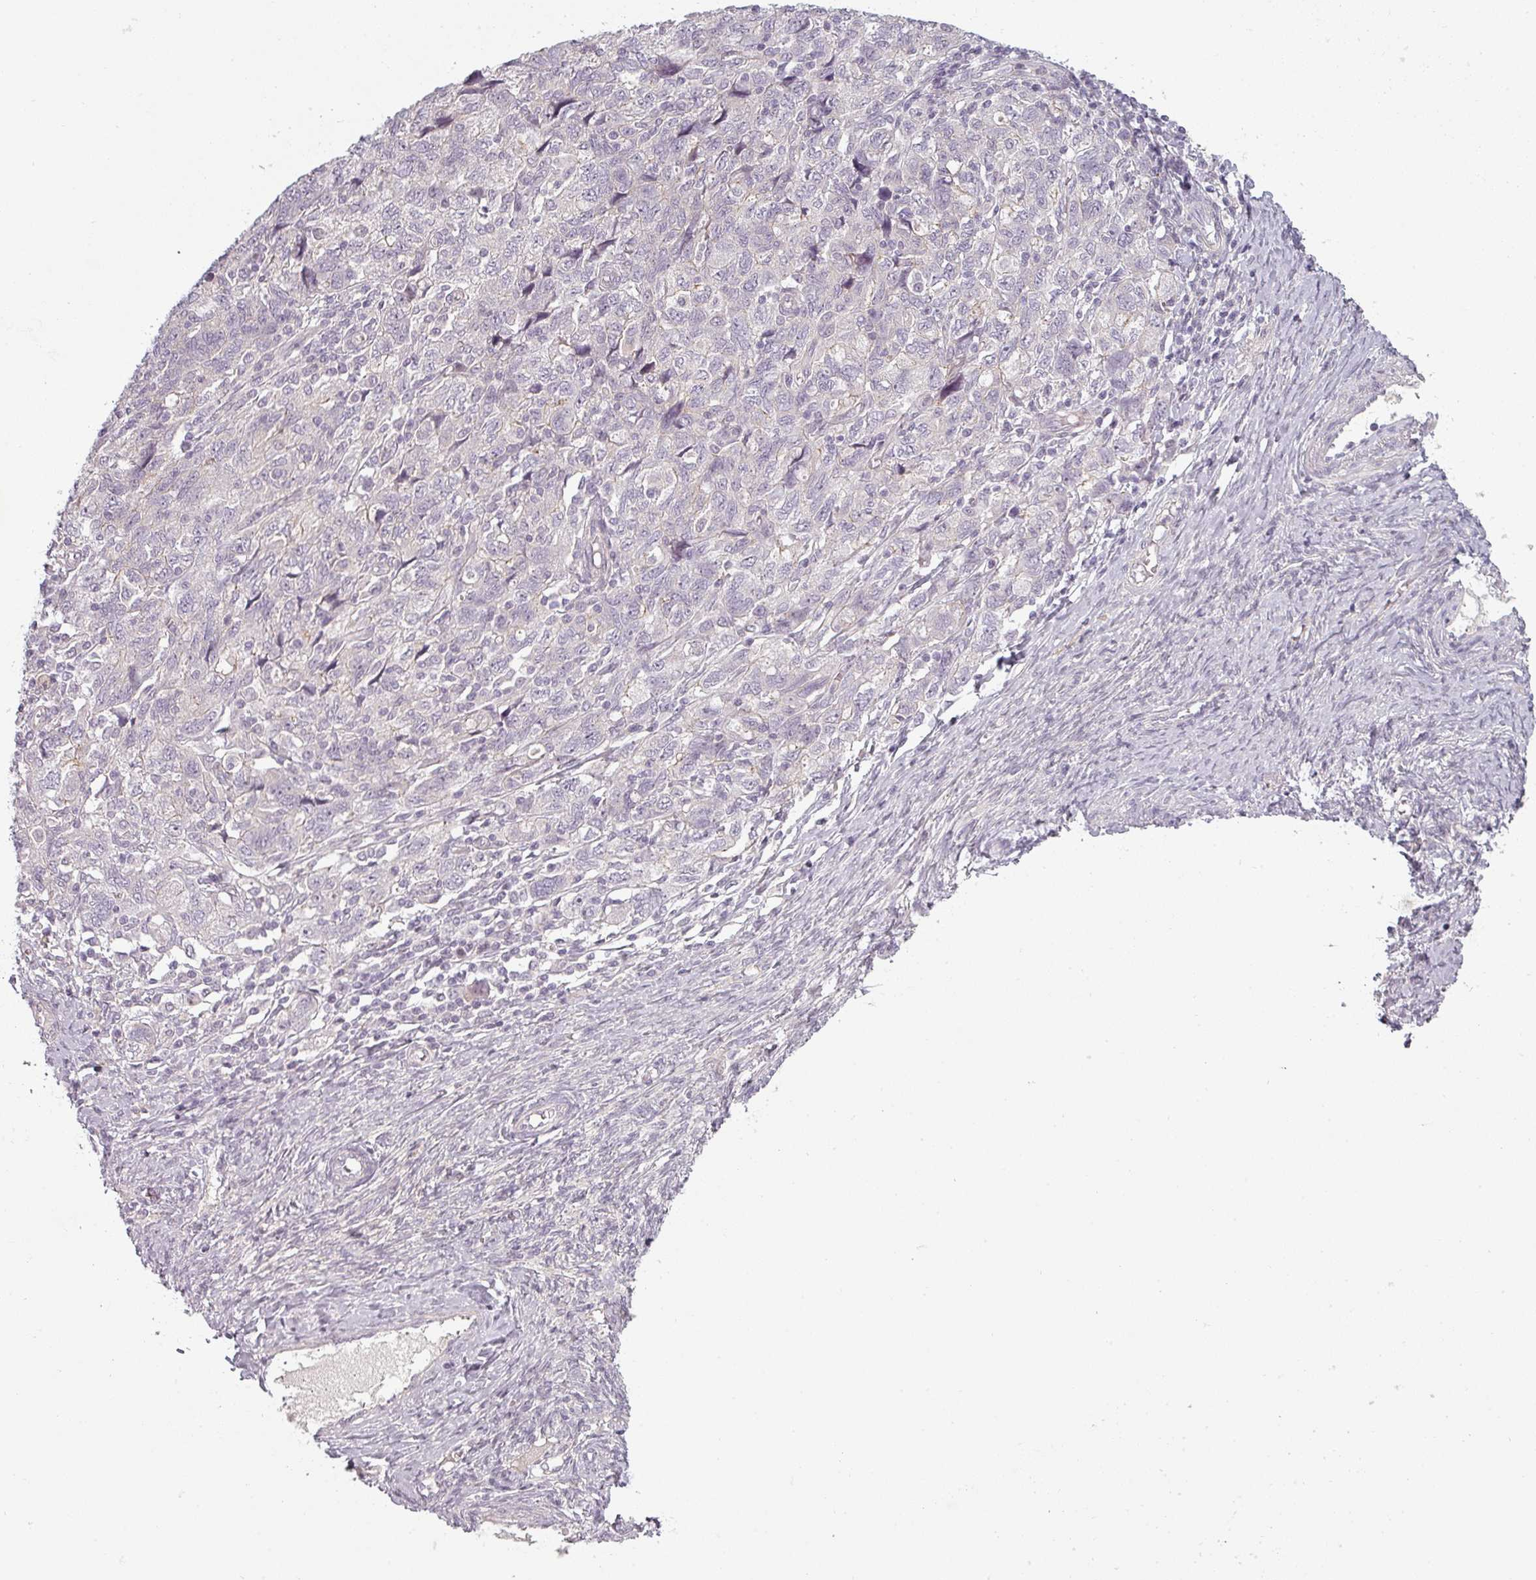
{"staining": {"intensity": "negative", "quantity": "none", "location": "none"}, "tissue": "ovarian cancer", "cell_type": "Tumor cells", "image_type": "cancer", "snomed": [{"axis": "morphology", "description": "Carcinoma, NOS"}, {"axis": "morphology", "description": "Cystadenocarcinoma, serous, NOS"}, {"axis": "topography", "description": "Ovary"}], "caption": "IHC micrograph of neoplastic tissue: ovarian cancer (carcinoma) stained with DAB demonstrates no significant protein staining in tumor cells.", "gene": "SLC16A9", "patient": {"sex": "female", "age": 69}}